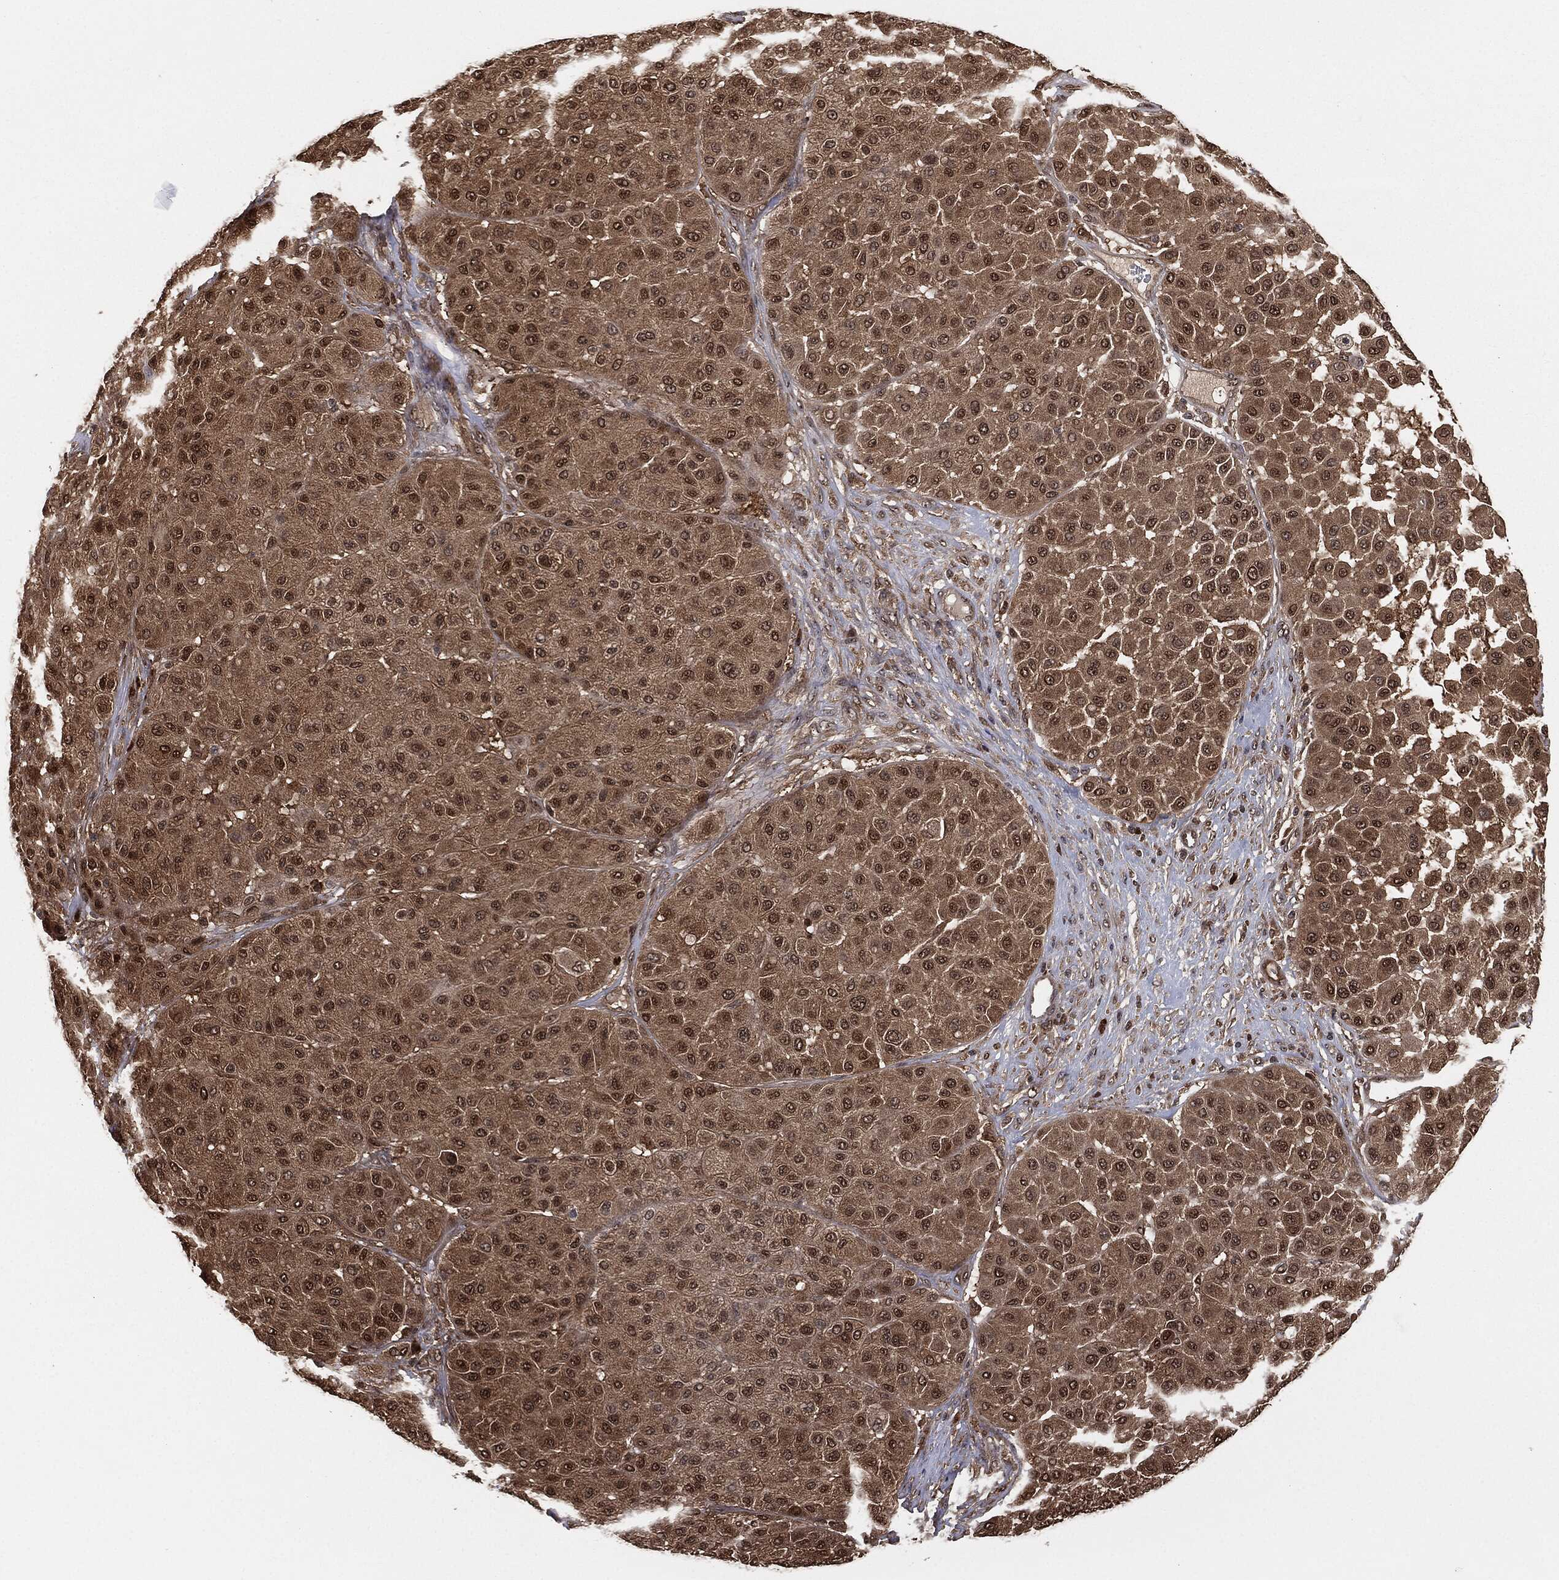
{"staining": {"intensity": "moderate", "quantity": "25%-75%", "location": "nuclear"}, "tissue": "melanoma", "cell_type": "Tumor cells", "image_type": "cancer", "snomed": [{"axis": "morphology", "description": "Malignant melanoma, Metastatic site"}, {"axis": "topography", "description": "Smooth muscle"}], "caption": "Moderate nuclear expression for a protein is appreciated in about 25%-75% of tumor cells of melanoma using IHC.", "gene": "CAPRIN2", "patient": {"sex": "male", "age": 41}}